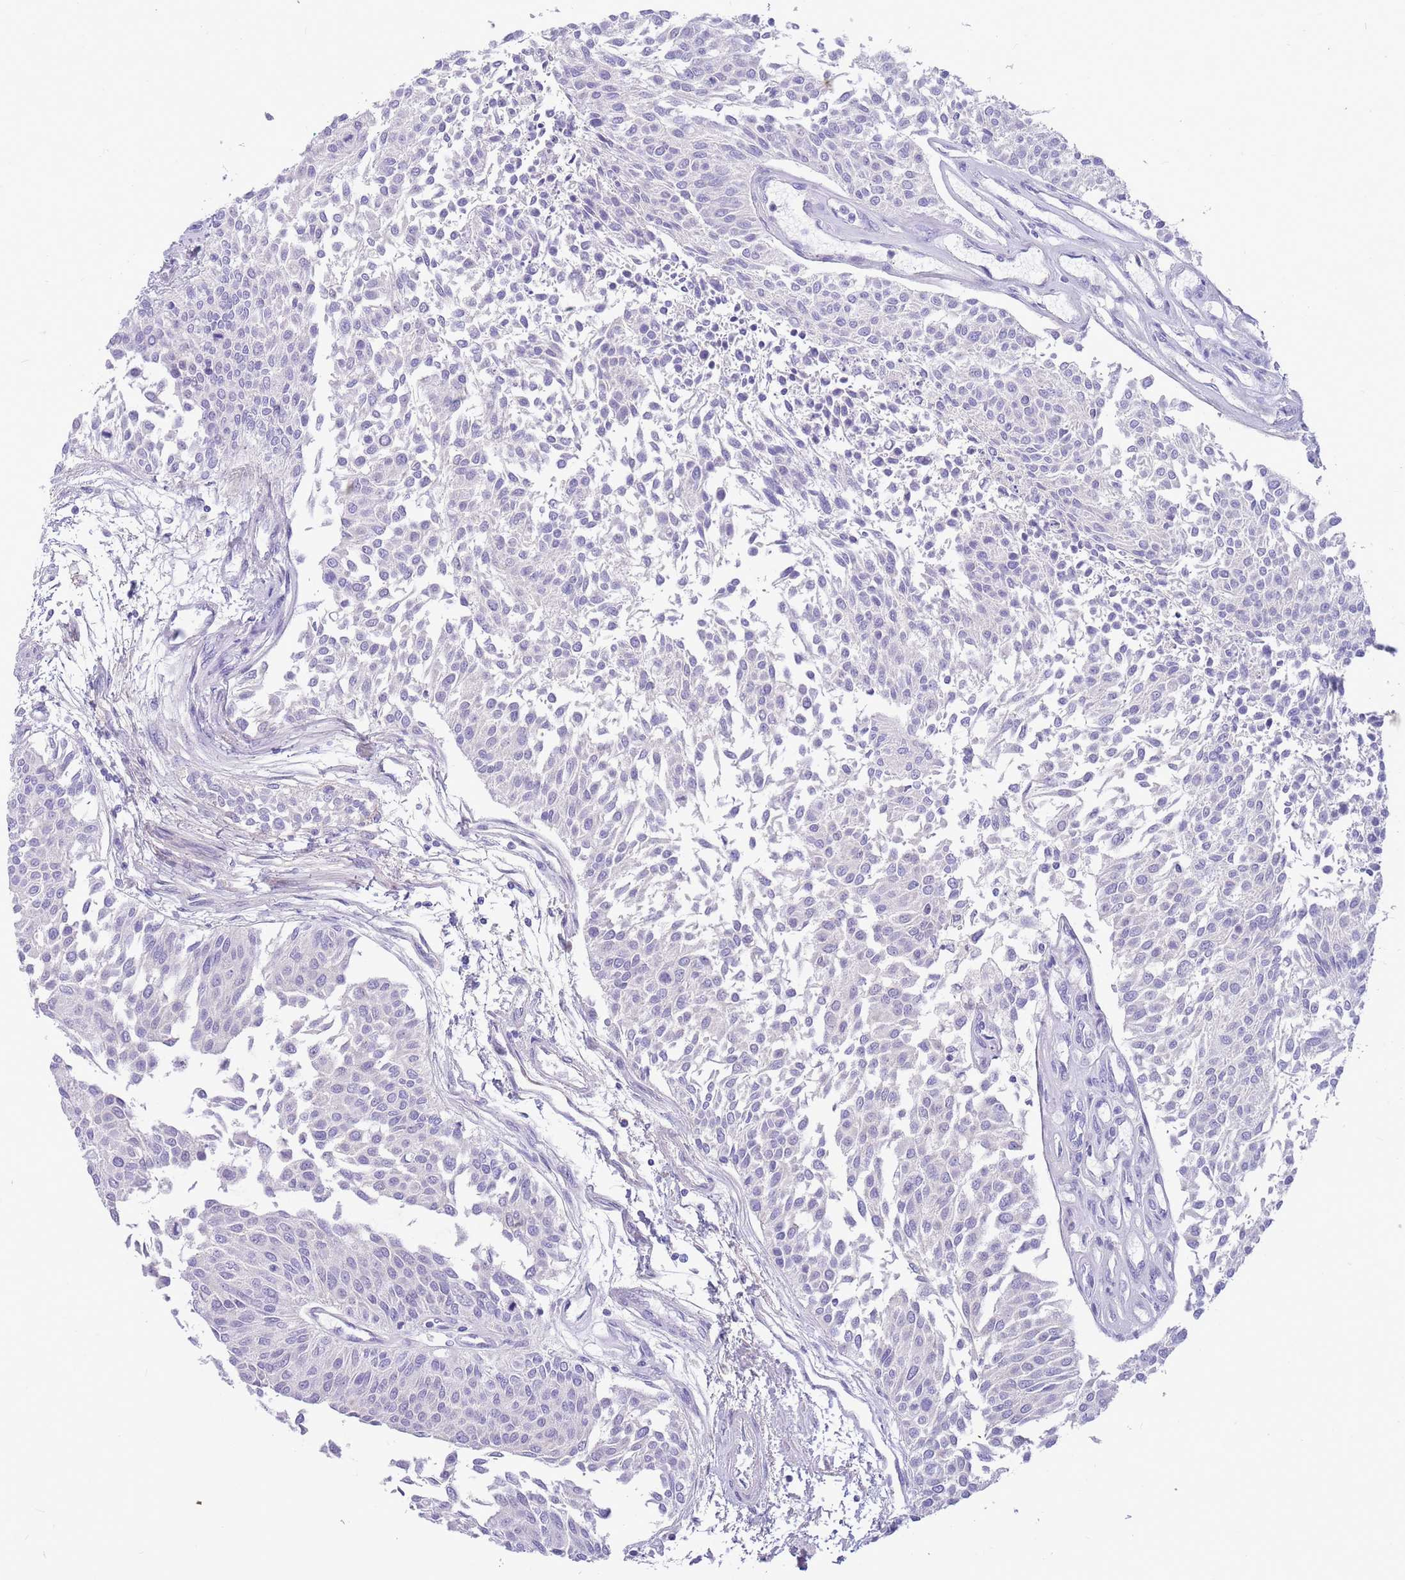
{"staining": {"intensity": "negative", "quantity": "none", "location": "none"}, "tissue": "urothelial cancer", "cell_type": "Tumor cells", "image_type": "cancer", "snomed": [{"axis": "morphology", "description": "Urothelial carcinoma, NOS"}, {"axis": "topography", "description": "Urinary bladder"}], "caption": "The histopathology image reveals no staining of tumor cells in transitional cell carcinoma.", "gene": "LEPROTL1", "patient": {"sex": "male", "age": 55}}